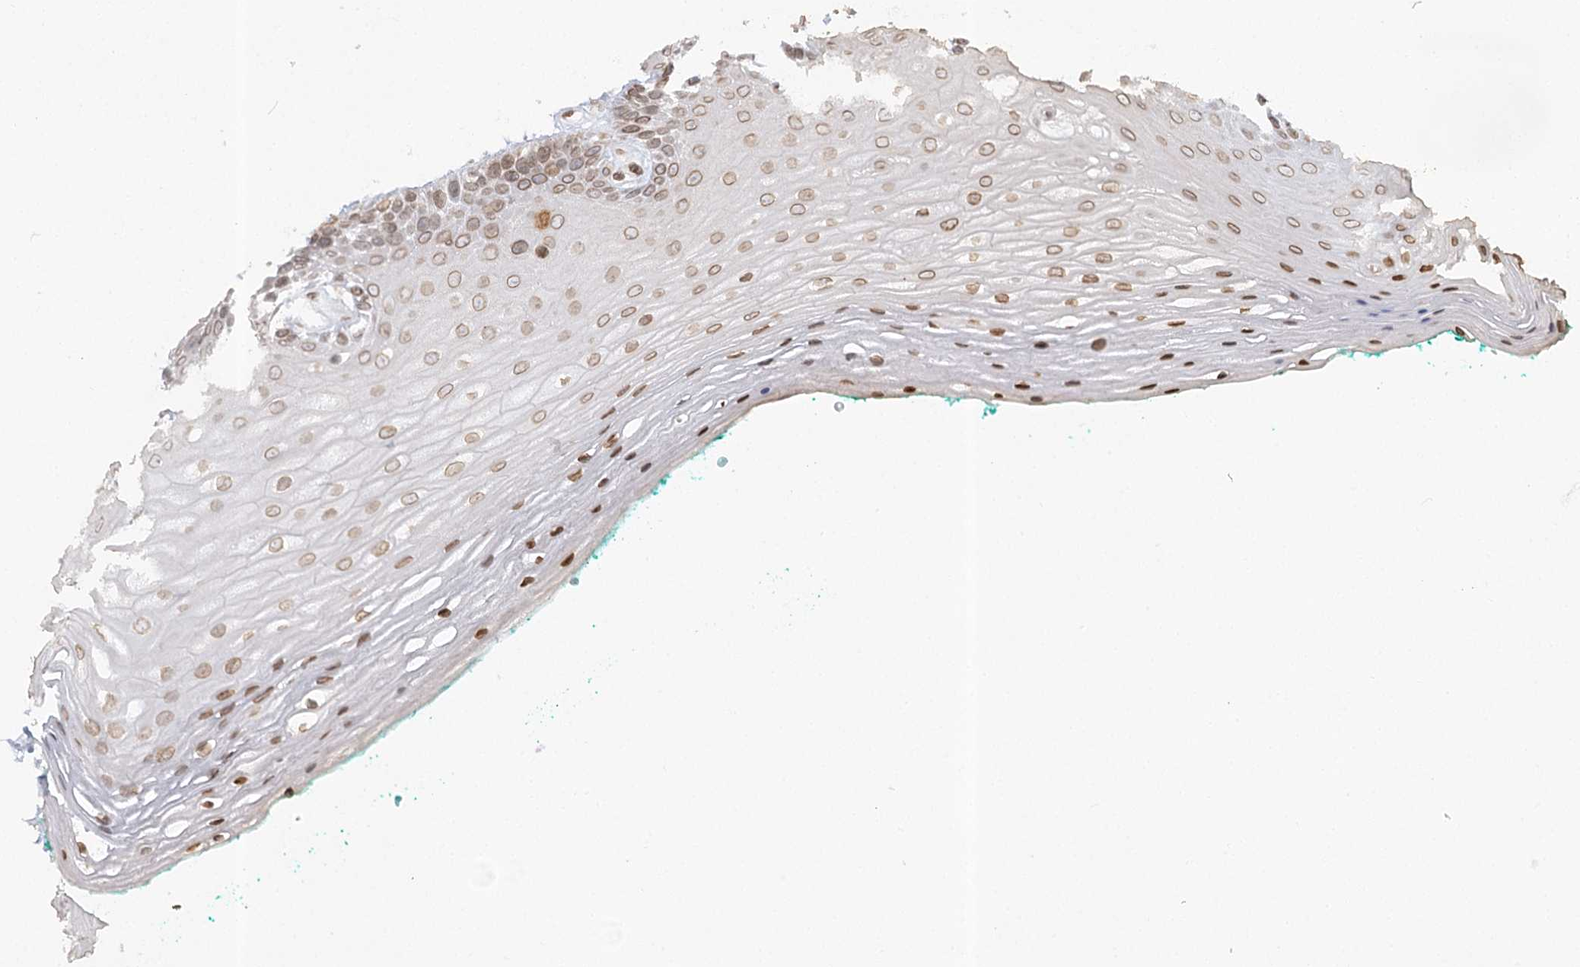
{"staining": {"intensity": "moderate", "quantity": "<25%", "location": "cytoplasmic/membranous,nuclear"}, "tissue": "oral mucosa", "cell_type": "Squamous epithelial cells", "image_type": "normal", "snomed": [{"axis": "morphology", "description": "Normal tissue, NOS"}, {"axis": "topography", "description": "Skeletal muscle"}, {"axis": "topography", "description": "Oral tissue"}, {"axis": "topography", "description": "Peripheral nerve tissue"}], "caption": "A micrograph showing moderate cytoplasmic/membranous,nuclear staining in about <25% of squamous epithelial cells in unremarkable oral mucosa, as visualized by brown immunohistochemical staining.", "gene": "VWA5A", "patient": {"sex": "female", "age": 84}}